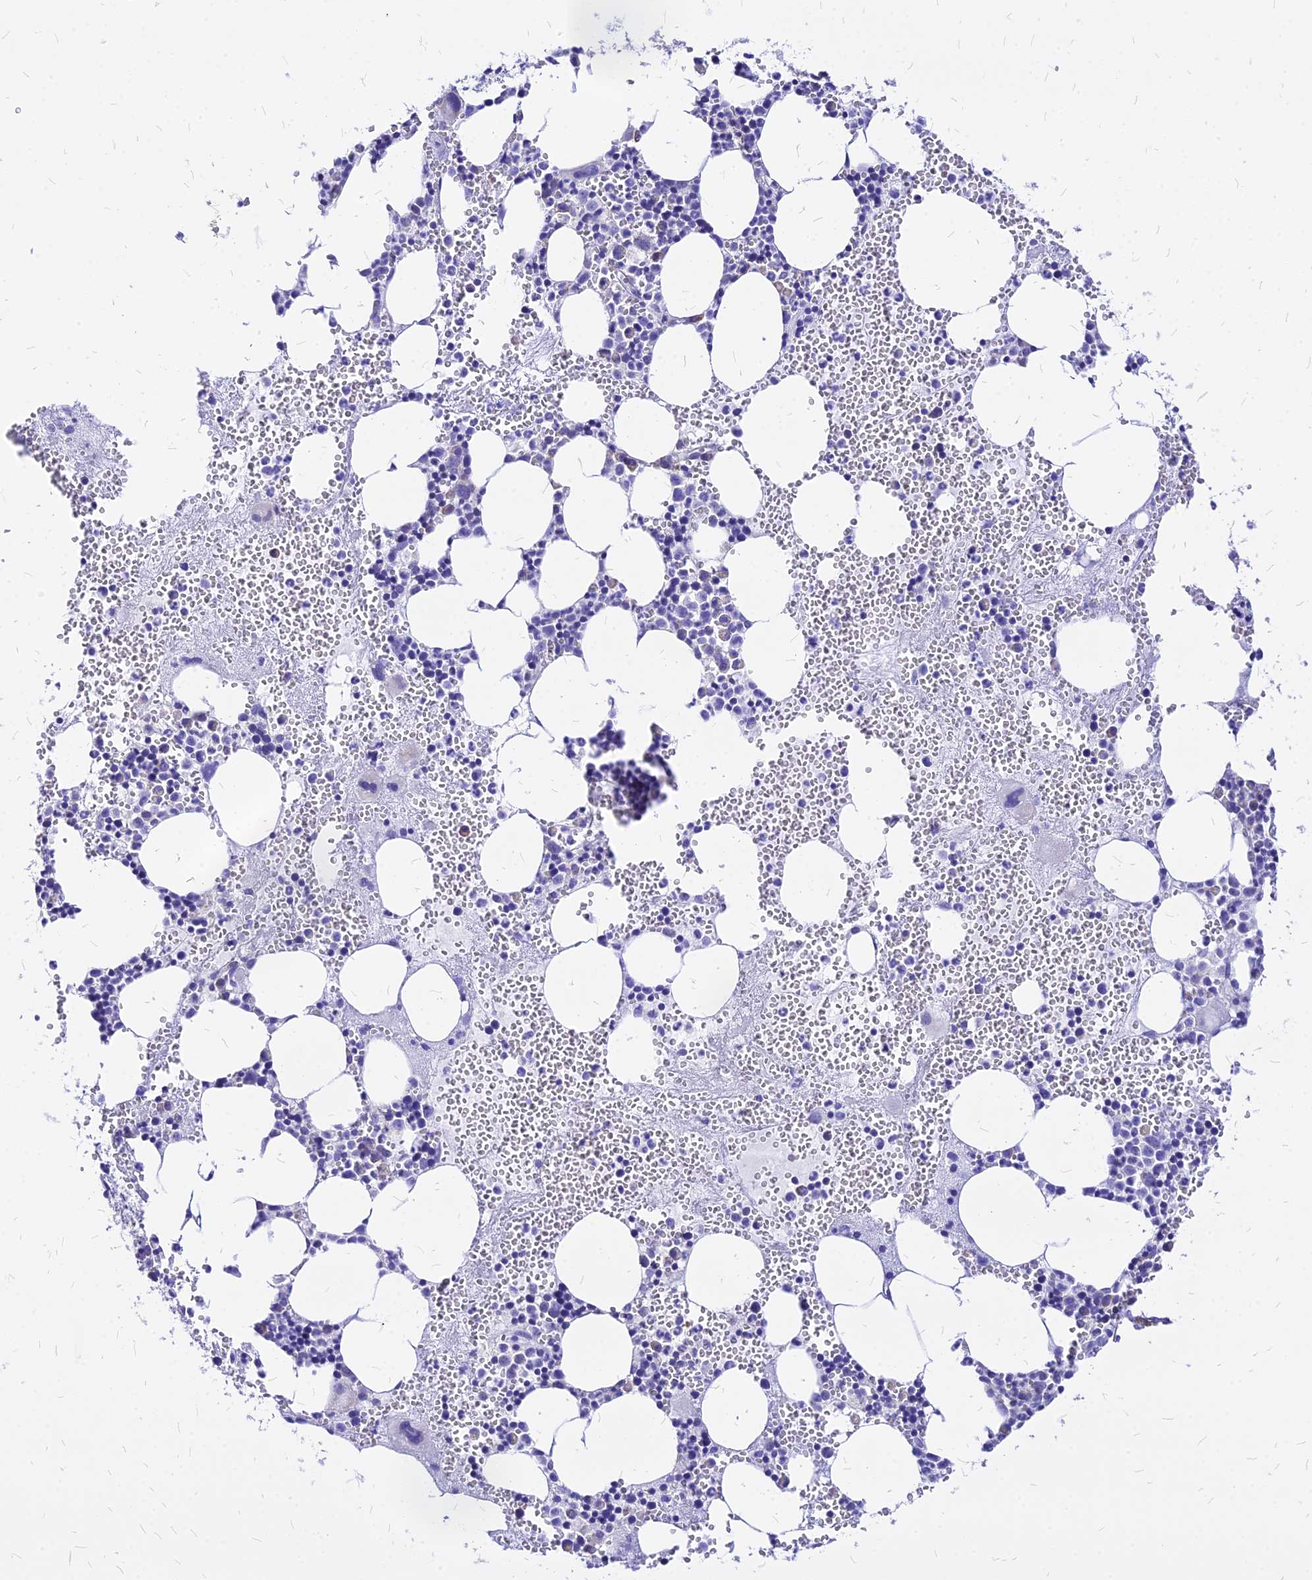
{"staining": {"intensity": "moderate", "quantity": "<25%", "location": "cytoplasmic/membranous"}, "tissue": "bone marrow", "cell_type": "Hematopoietic cells", "image_type": "normal", "snomed": [{"axis": "morphology", "description": "Normal tissue, NOS"}, {"axis": "morphology", "description": "Inflammation, NOS"}, {"axis": "topography", "description": "Bone marrow"}], "caption": "Brown immunohistochemical staining in normal human bone marrow exhibits moderate cytoplasmic/membranous positivity in approximately <25% of hematopoietic cells.", "gene": "RPL19", "patient": {"sex": "female", "age": 76}}